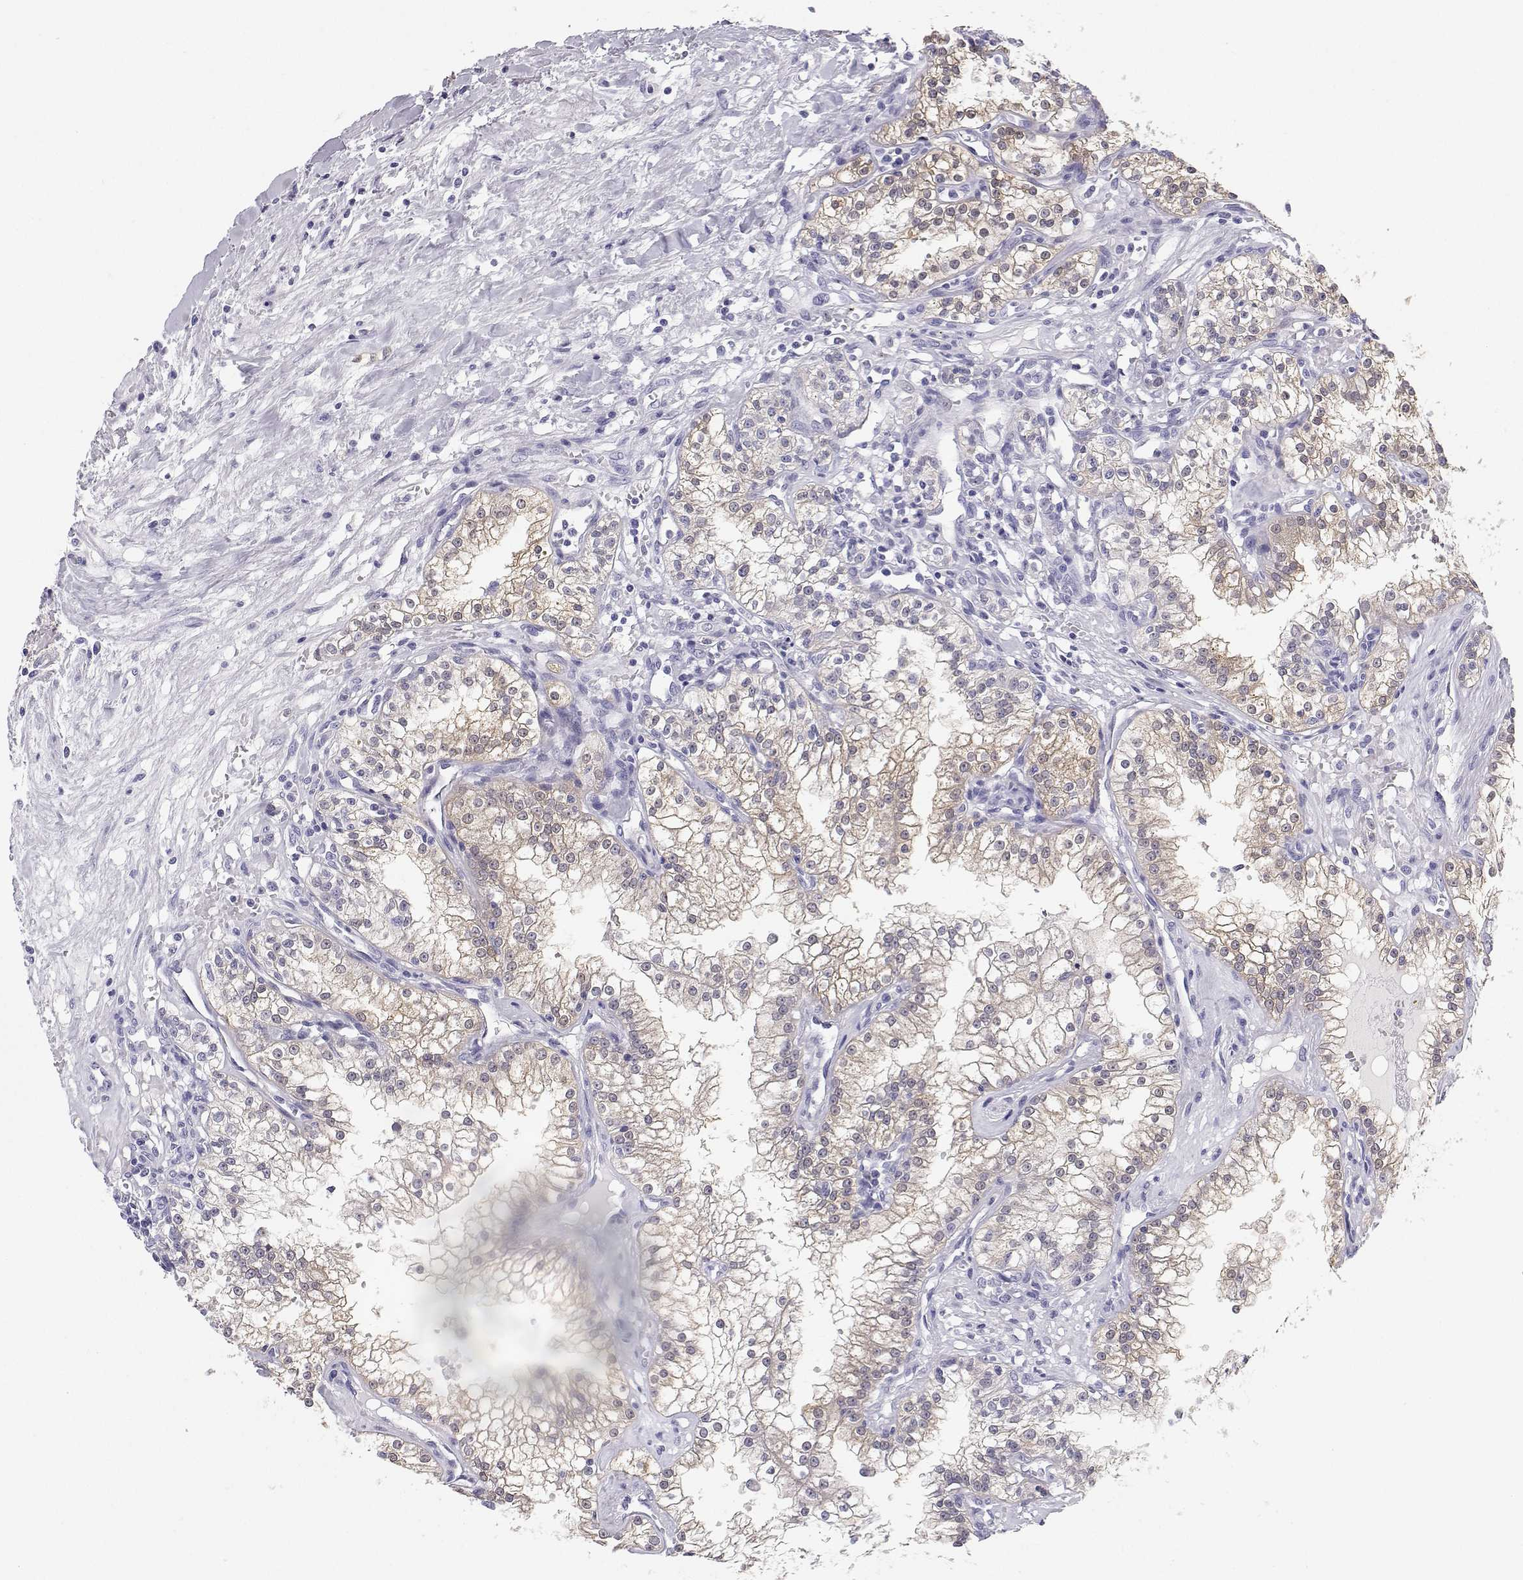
{"staining": {"intensity": "weak", "quantity": "25%-75%", "location": "cytoplasmic/membranous"}, "tissue": "renal cancer", "cell_type": "Tumor cells", "image_type": "cancer", "snomed": [{"axis": "morphology", "description": "Adenocarcinoma, NOS"}, {"axis": "topography", "description": "Kidney"}], "caption": "A histopathology image of human adenocarcinoma (renal) stained for a protein reveals weak cytoplasmic/membranous brown staining in tumor cells.", "gene": "BHMT", "patient": {"sex": "male", "age": 36}}